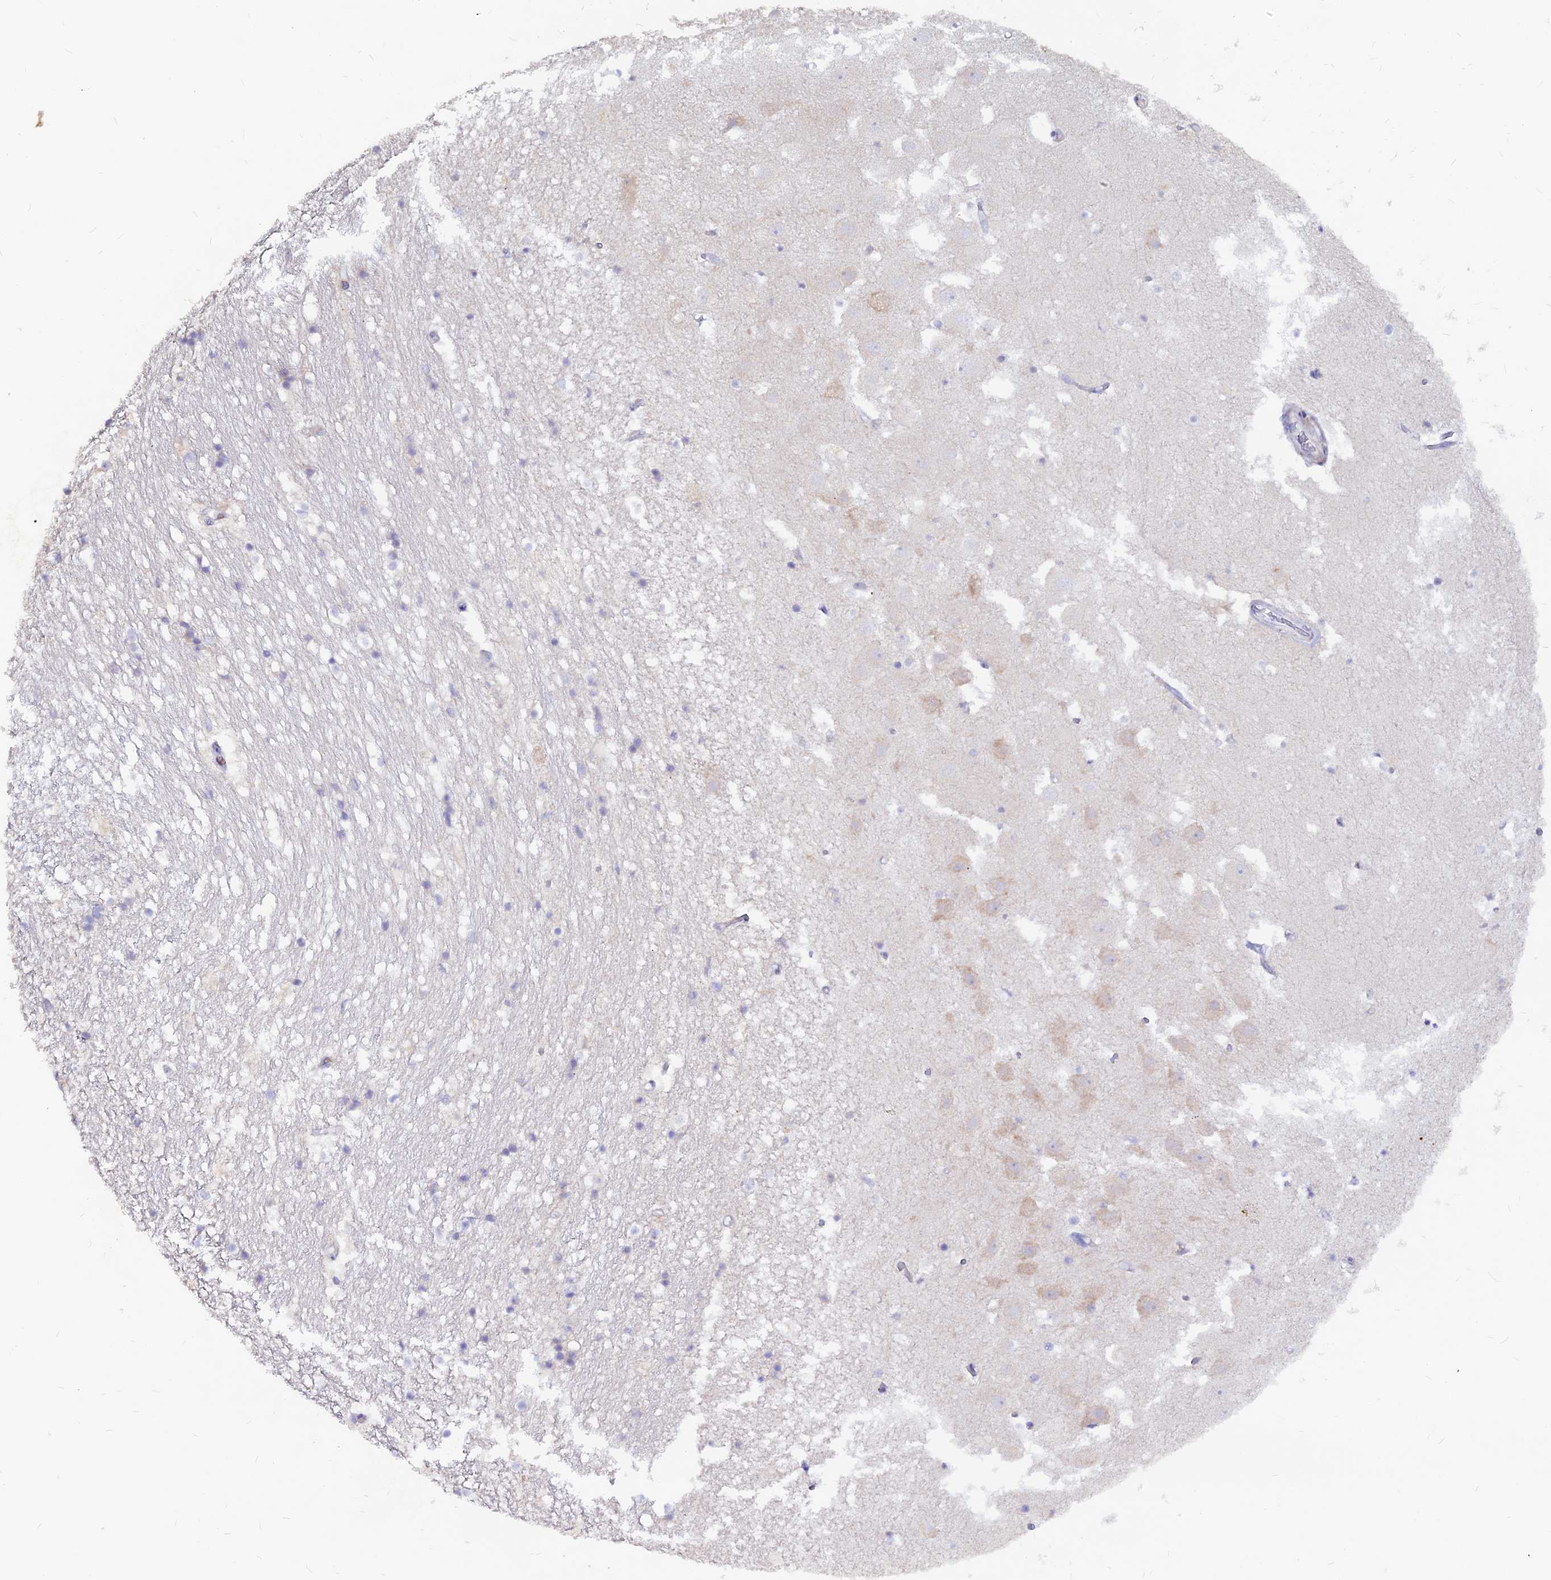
{"staining": {"intensity": "negative", "quantity": "none", "location": "none"}, "tissue": "hippocampus", "cell_type": "Glial cells", "image_type": "normal", "snomed": [{"axis": "morphology", "description": "Normal tissue, NOS"}, {"axis": "topography", "description": "Hippocampus"}], "caption": "High magnification brightfield microscopy of normal hippocampus stained with DAB (3,3'-diaminobenzidine) (brown) and counterstained with hematoxylin (blue): glial cells show no significant staining. (DAB (3,3'-diaminobenzidine) immunohistochemistry (IHC) visualized using brightfield microscopy, high magnification).", "gene": "DENND2D", "patient": {"sex": "female", "age": 52}}